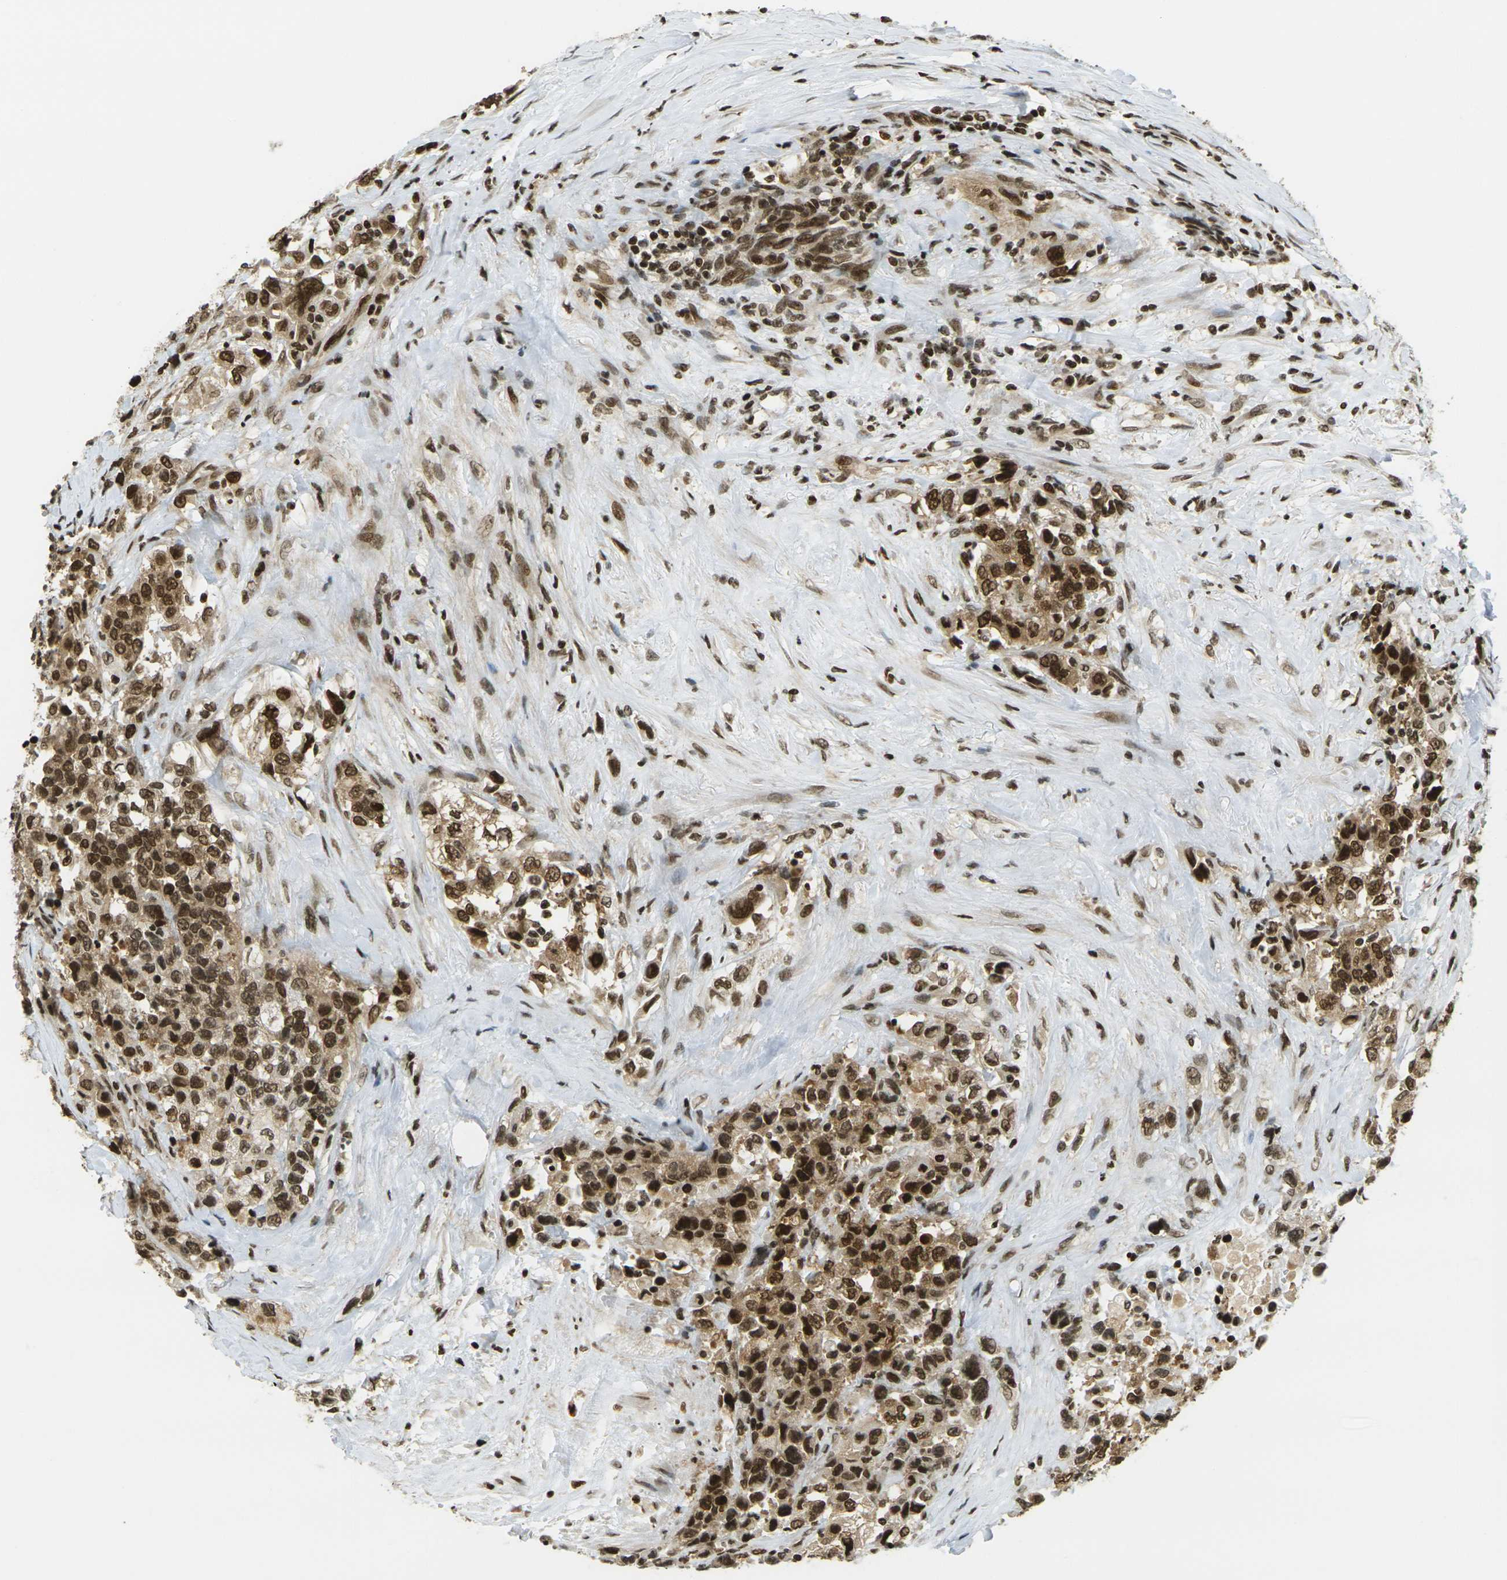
{"staining": {"intensity": "strong", "quantity": ">75%", "location": "cytoplasmic/membranous,nuclear"}, "tissue": "urothelial cancer", "cell_type": "Tumor cells", "image_type": "cancer", "snomed": [{"axis": "morphology", "description": "Urothelial carcinoma, High grade"}, {"axis": "topography", "description": "Urinary bladder"}], "caption": "High-power microscopy captured an immunohistochemistry photomicrograph of high-grade urothelial carcinoma, revealing strong cytoplasmic/membranous and nuclear staining in about >75% of tumor cells.", "gene": "RUVBL2", "patient": {"sex": "female", "age": 80}}